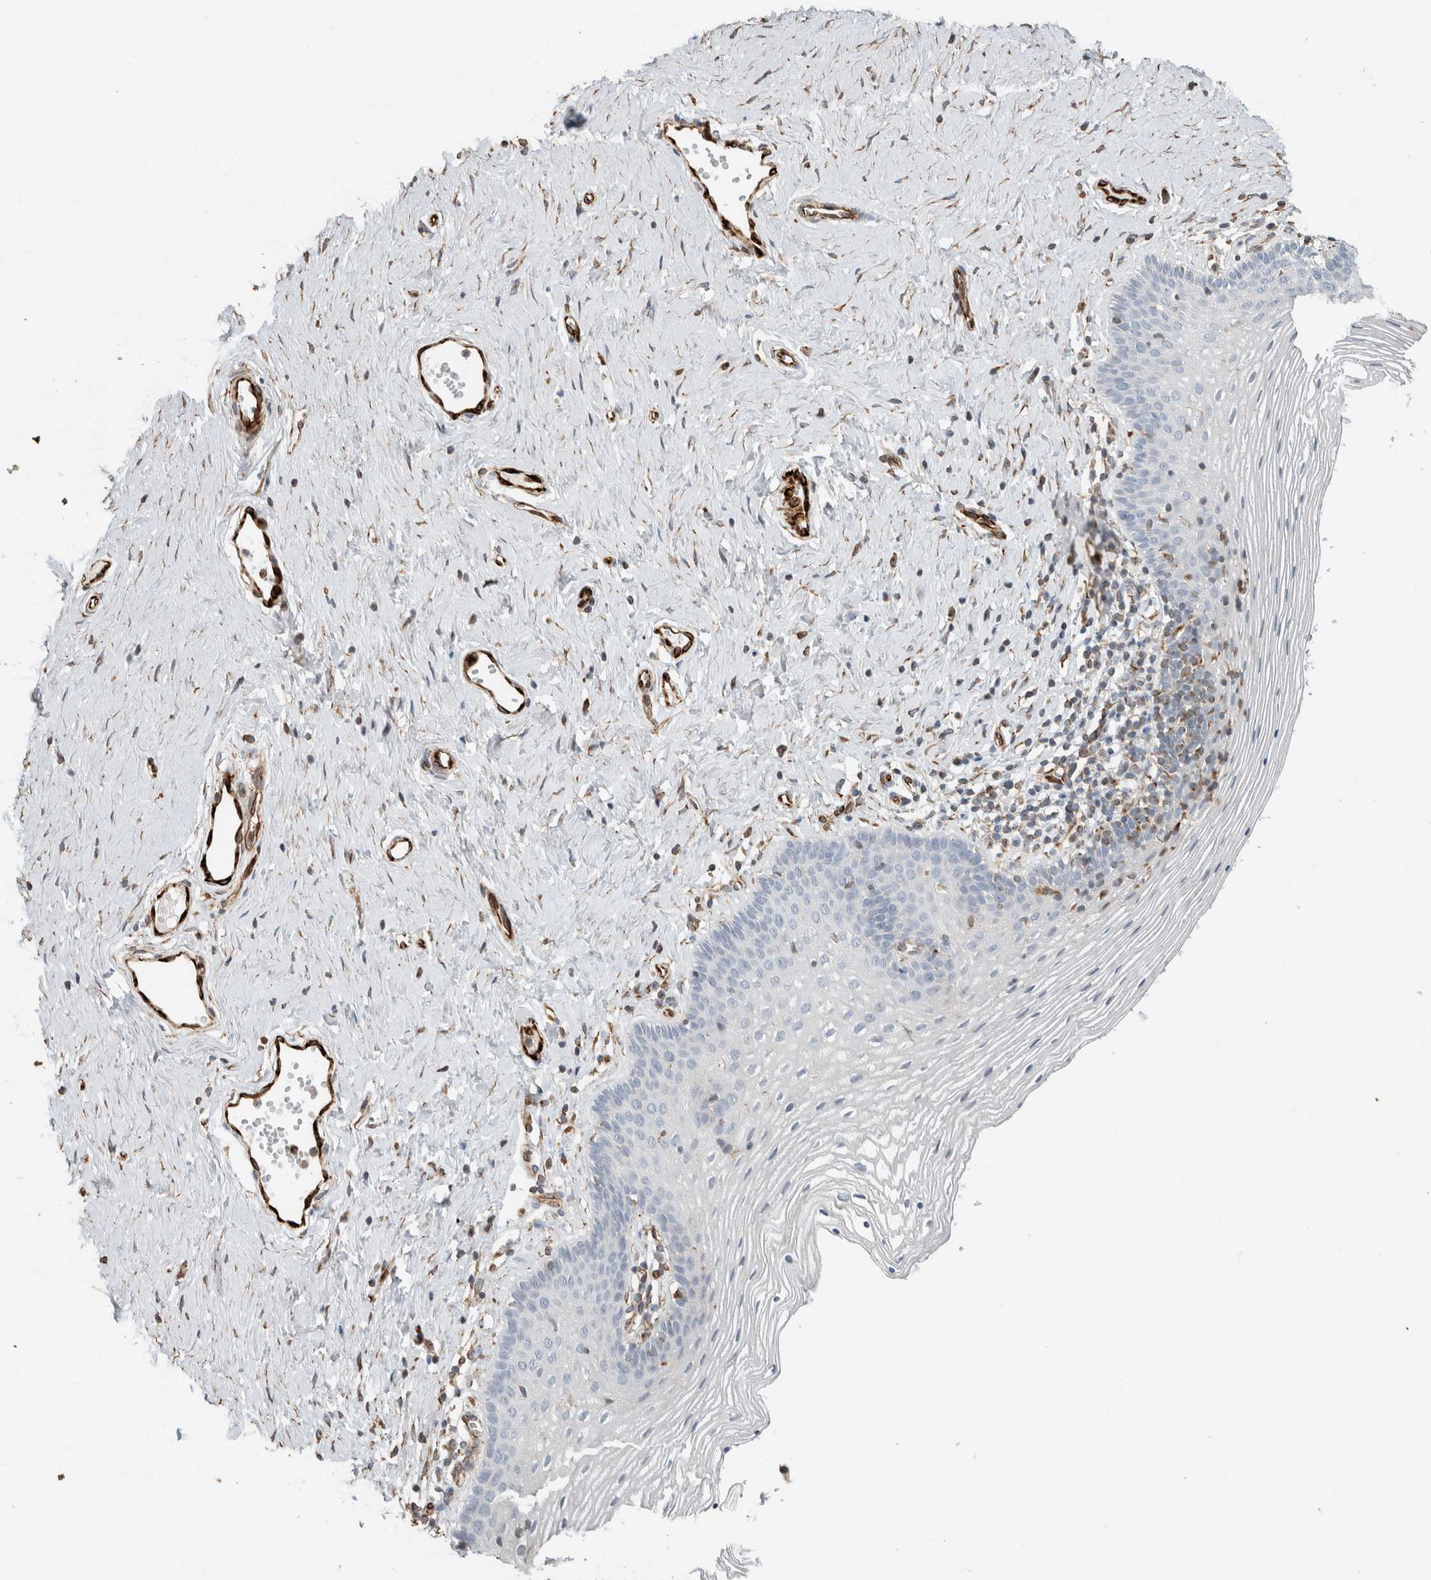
{"staining": {"intensity": "negative", "quantity": "none", "location": "none"}, "tissue": "vagina", "cell_type": "Squamous epithelial cells", "image_type": "normal", "snomed": [{"axis": "morphology", "description": "Normal tissue, NOS"}, {"axis": "topography", "description": "Vagina"}], "caption": "High magnification brightfield microscopy of unremarkable vagina stained with DAB (3,3'-diaminobenzidine) (brown) and counterstained with hematoxylin (blue): squamous epithelial cells show no significant staining. Nuclei are stained in blue.", "gene": "LY86", "patient": {"sex": "female", "age": 32}}